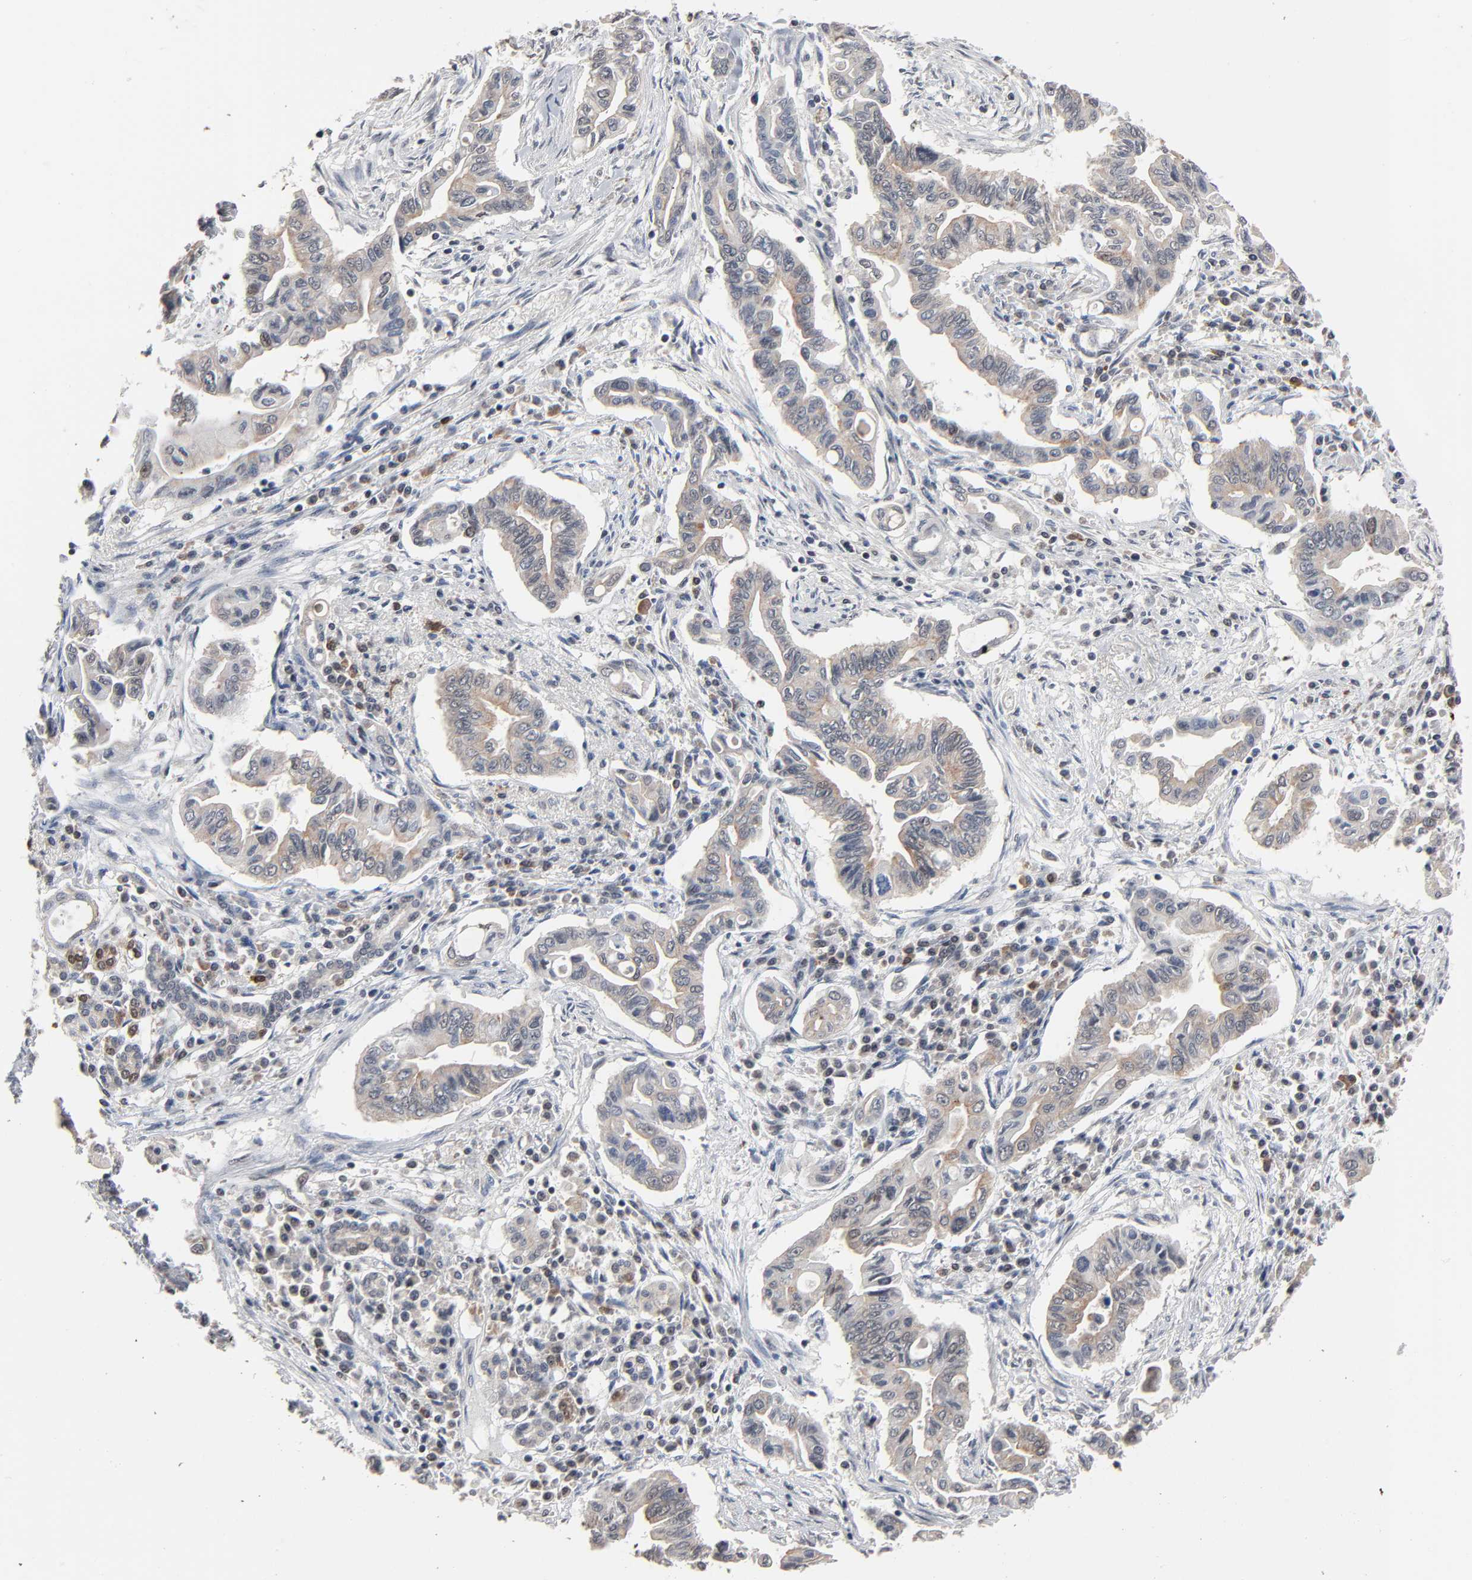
{"staining": {"intensity": "weak", "quantity": "<25%", "location": "cytoplasmic/membranous"}, "tissue": "pancreatic cancer", "cell_type": "Tumor cells", "image_type": "cancer", "snomed": [{"axis": "morphology", "description": "Adenocarcinoma, NOS"}, {"axis": "topography", "description": "Pancreas"}], "caption": "Immunohistochemistry photomicrograph of neoplastic tissue: pancreatic cancer stained with DAB shows no significant protein expression in tumor cells. Brightfield microscopy of immunohistochemistry (IHC) stained with DAB (3,3'-diaminobenzidine) (brown) and hematoxylin (blue), captured at high magnification.", "gene": "ZNF419", "patient": {"sex": "female", "age": 57}}